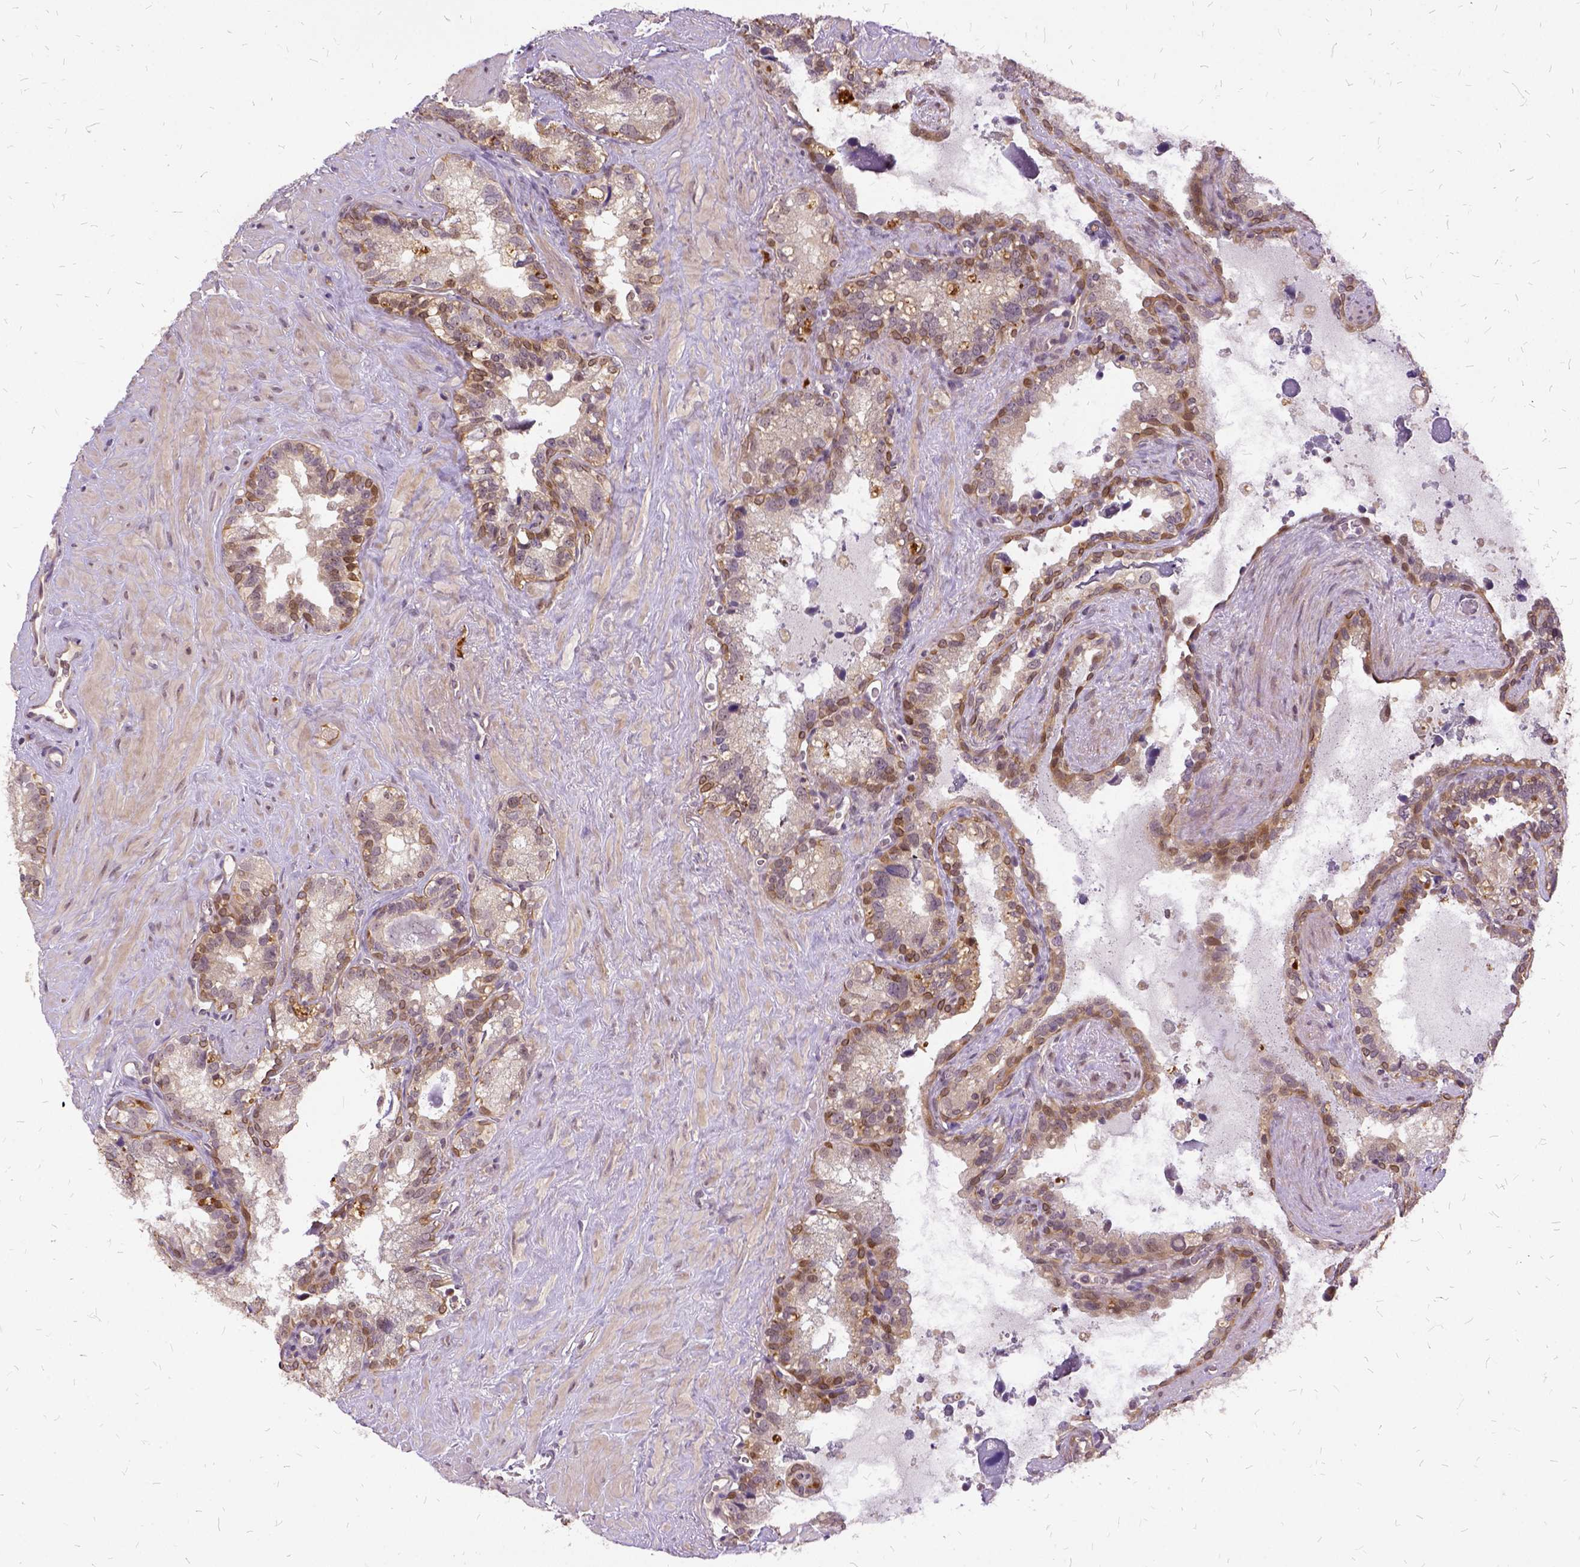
{"staining": {"intensity": "moderate", "quantity": "<25%", "location": "cytoplasmic/membranous"}, "tissue": "seminal vesicle", "cell_type": "Glandular cells", "image_type": "normal", "snomed": [{"axis": "morphology", "description": "Normal tissue, NOS"}, {"axis": "topography", "description": "Seminal veicle"}], "caption": "Seminal vesicle stained with a brown dye exhibits moderate cytoplasmic/membranous positive staining in about <25% of glandular cells.", "gene": "ILRUN", "patient": {"sex": "male", "age": 71}}